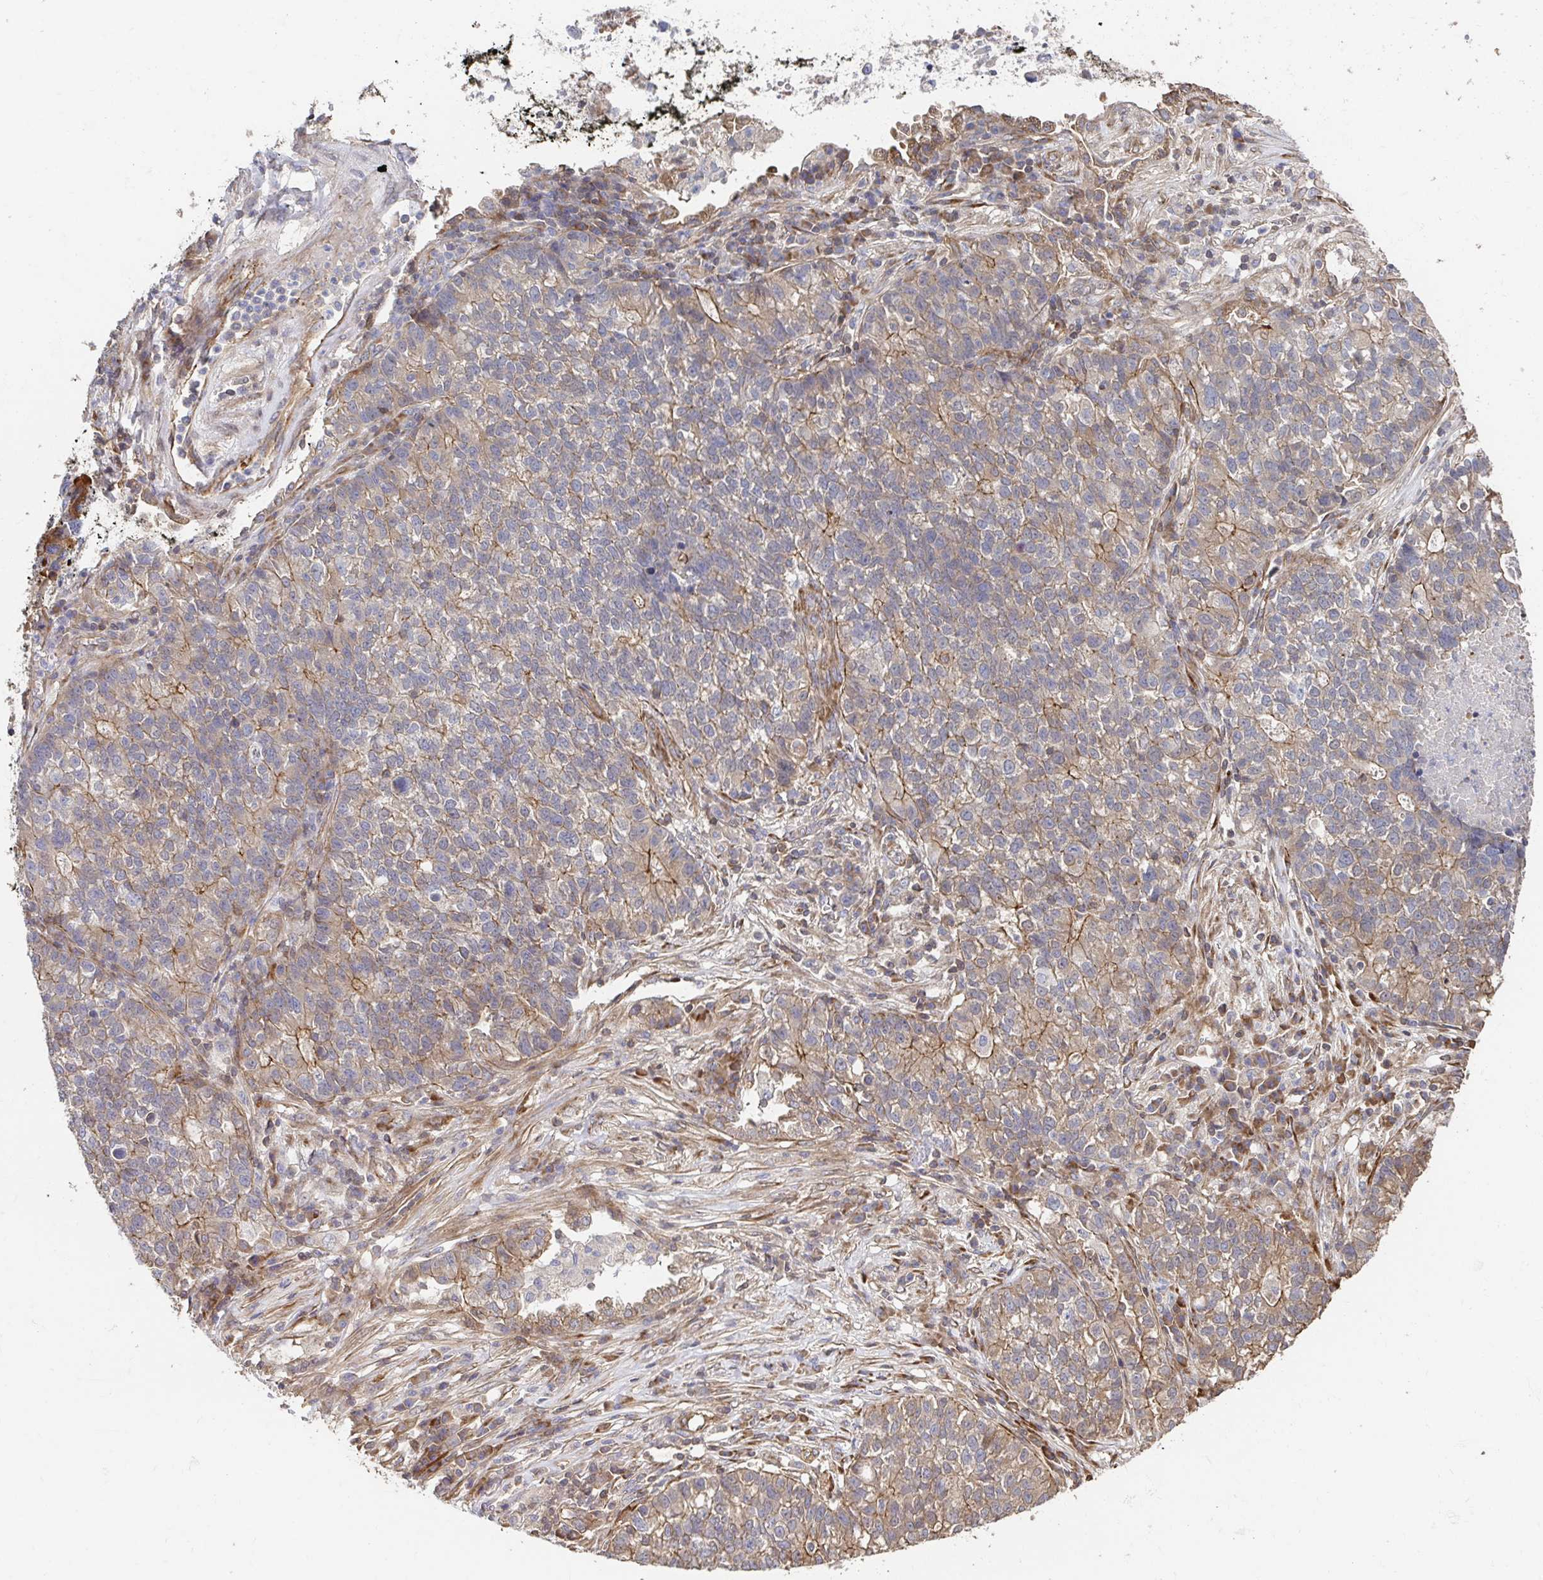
{"staining": {"intensity": "moderate", "quantity": "<25%", "location": "cytoplasmic/membranous"}, "tissue": "lung cancer", "cell_type": "Tumor cells", "image_type": "cancer", "snomed": [{"axis": "morphology", "description": "Adenocarcinoma, NOS"}, {"axis": "topography", "description": "Lung"}], "caption": "This photomicrograph reveals immunohistochemistry (IHC) staining of lung adenocarcinoma, with low moderate cytoplasmic/membranous expression in approximately <25% of tumor cells.", "gene": "APBB1", "patient": {"sex": "male", "age": 57}}